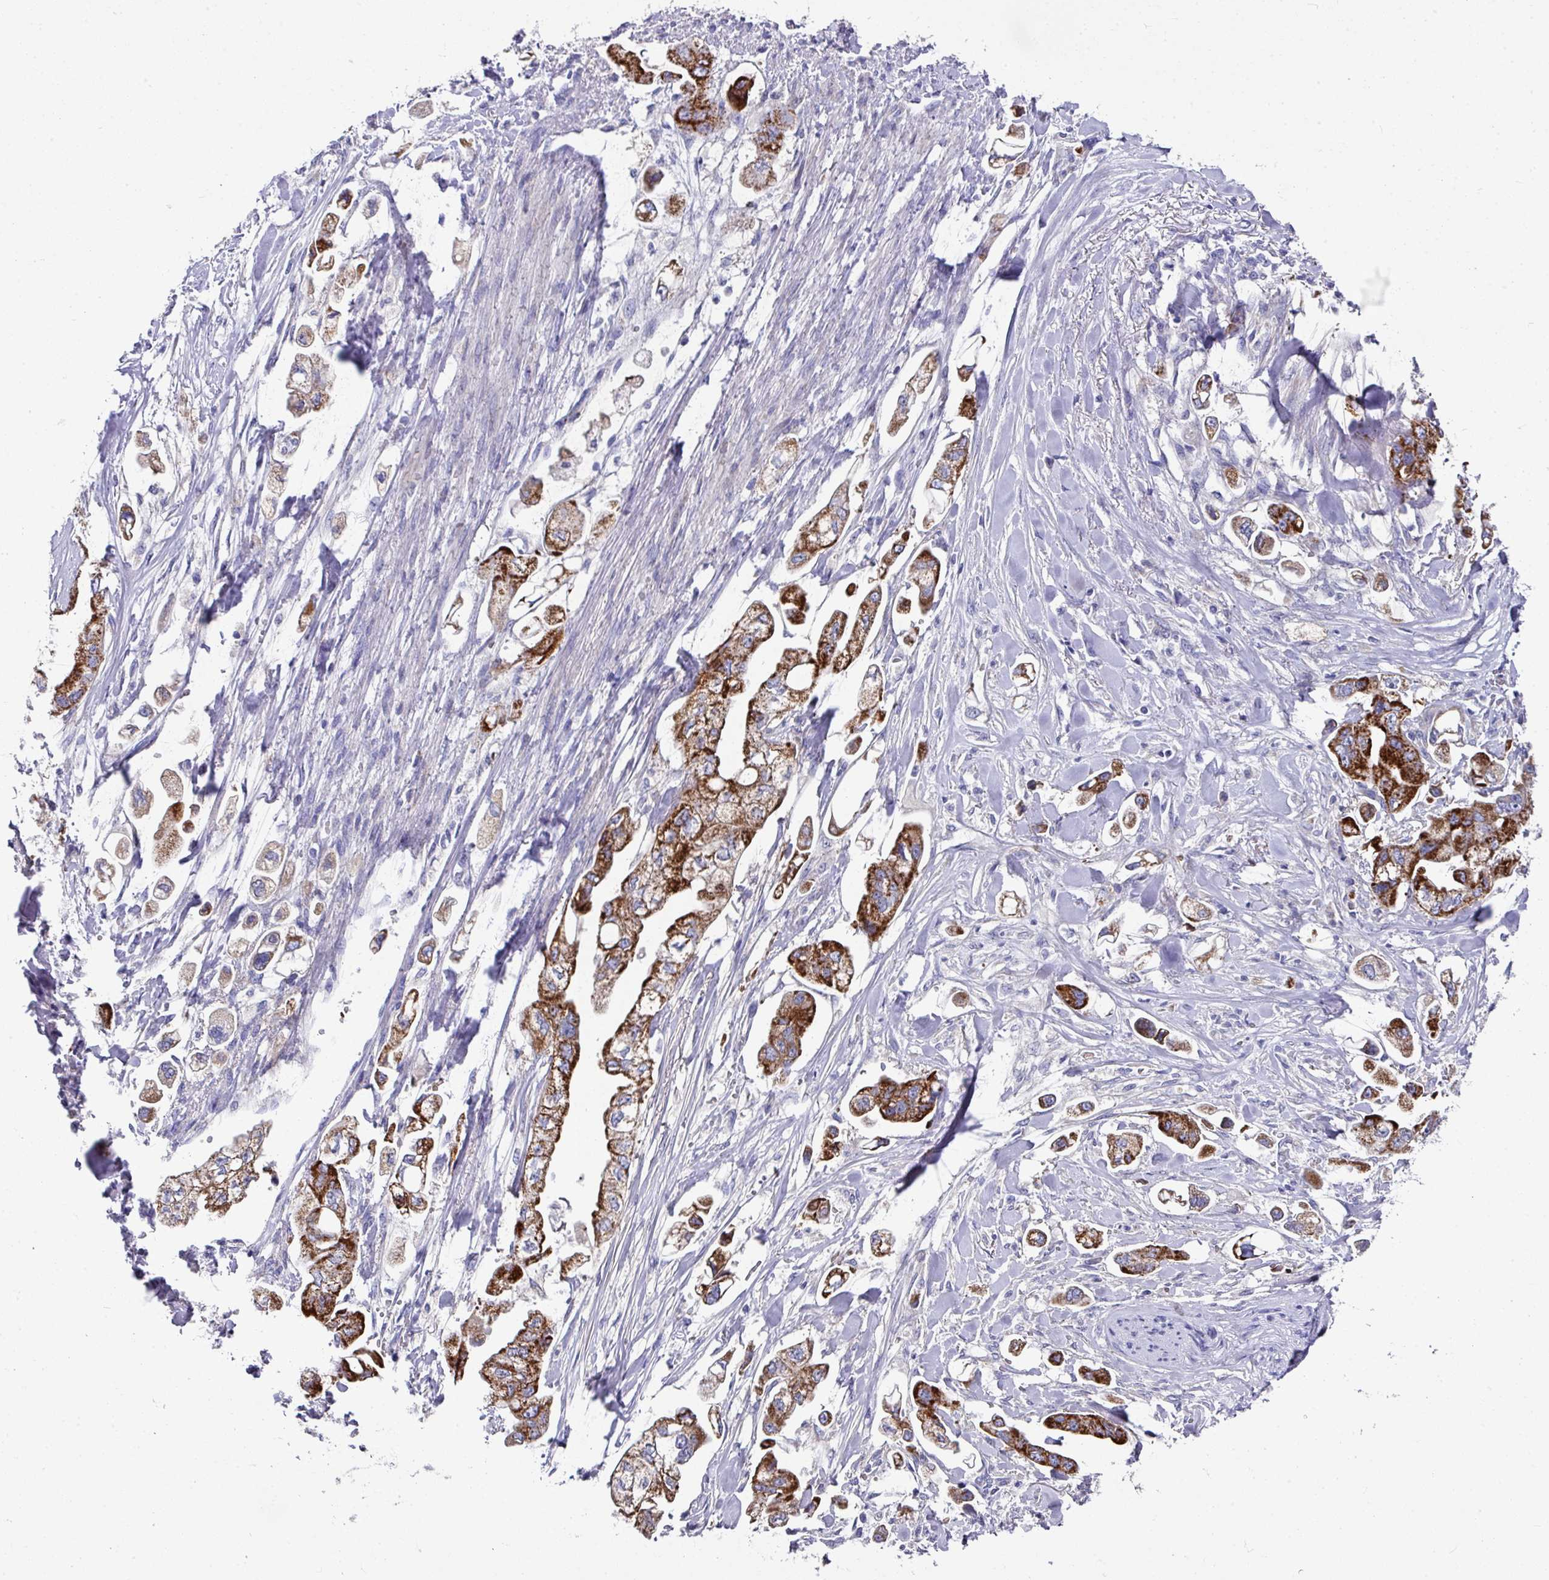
{"staining": {"intensity": "strong", "quantity": ">75%", "location": "cytoplasmic/membranous"}, "tissue": "stomach cancer", "cell_type": "Tumor cells", "image_type": "cancer", "snomed": [{"axis": "morphology", "description": "Adenocarcinoma, NOS"}, {"axis": "topography", "description": "Stomach"}], "caption": "Strong cytoplasmic/membranous staining is seen in approximately >75% of tumor cells in adenocarcinoma (stomach). (IHC, brightfield microscopy, high magnification).", "gene": "CLDN1", "patient": {"sex": "male", "age": 62}}